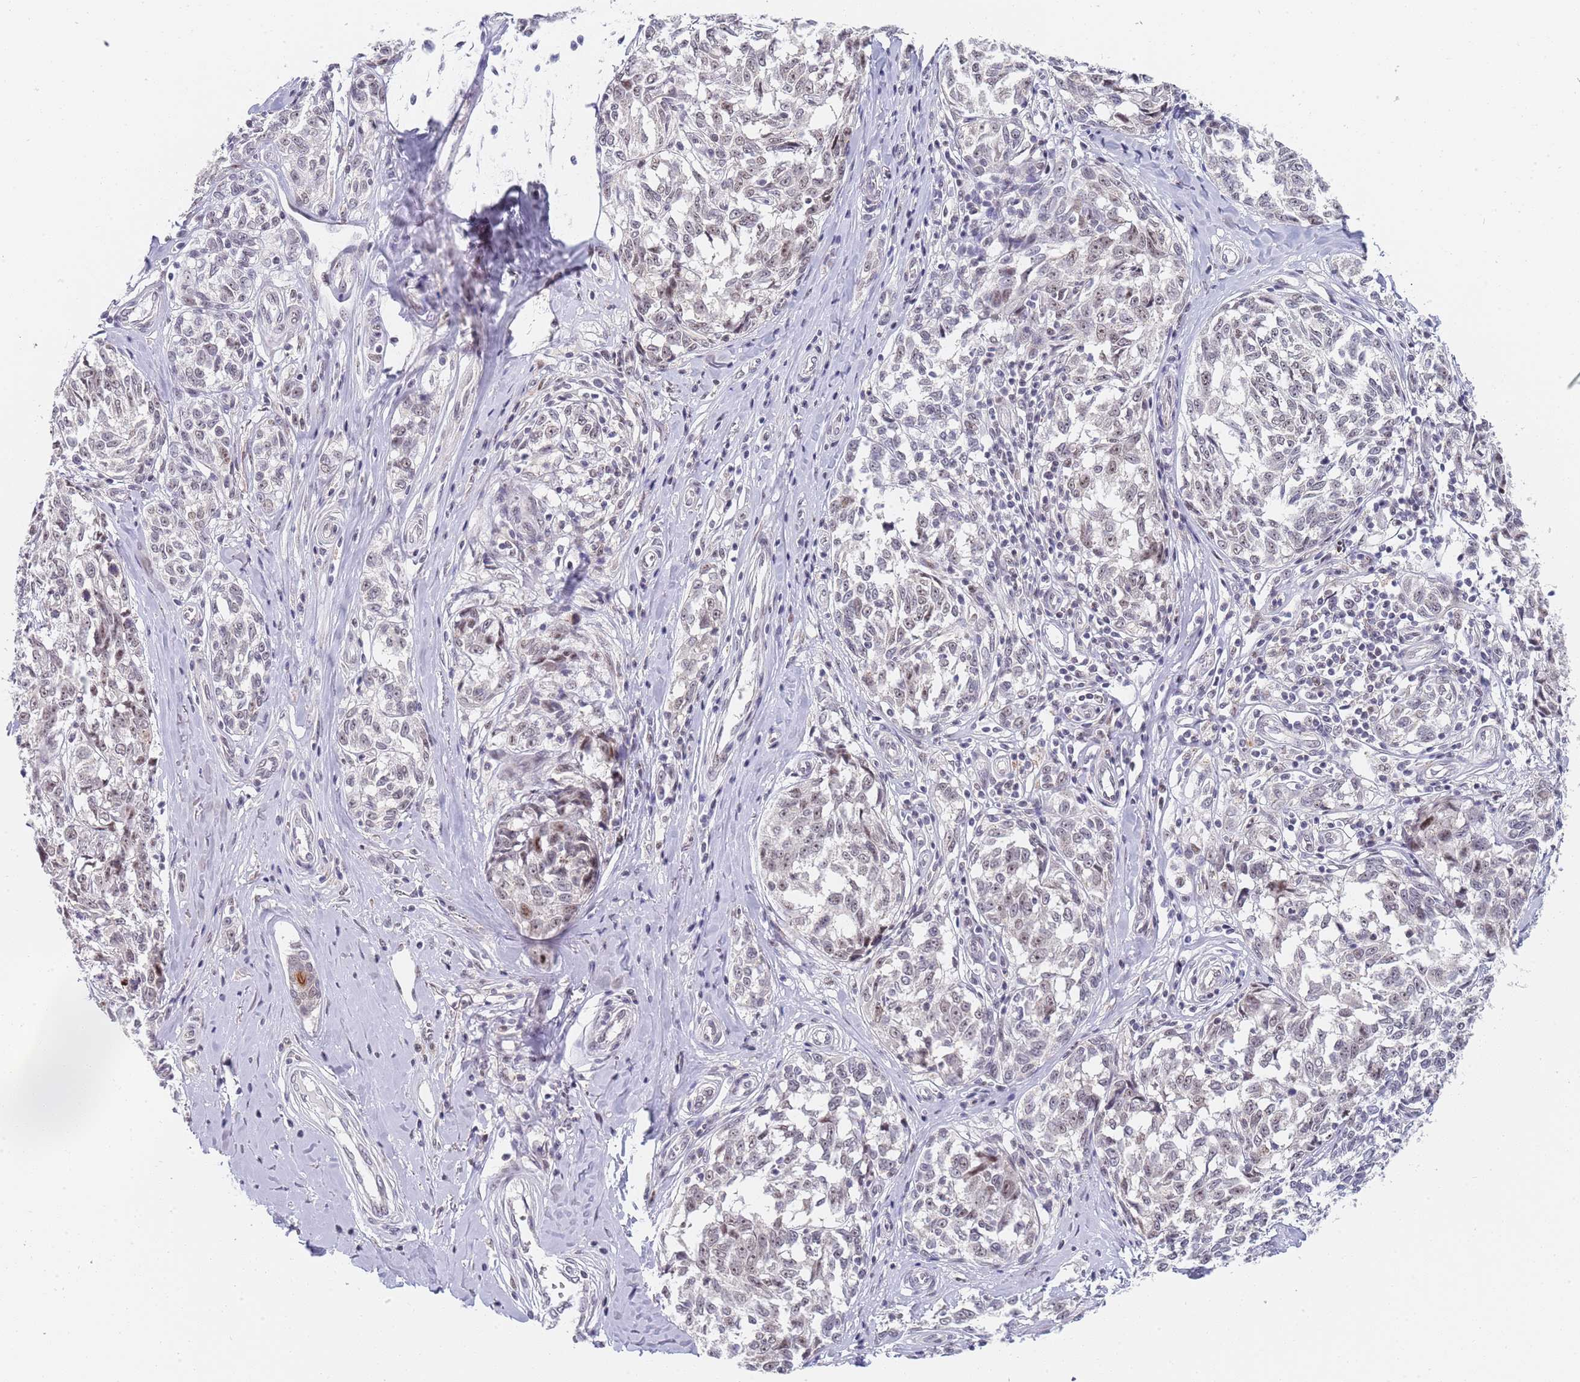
{"staining": {"intensity": "weak", "quantity": "<25%", "location": "nuclear"}, "tissue": "melanoma", "cell_type": "Tumor cells", "image_type": "cancer", "snomed": [{"axis": "morphology", "description": "Normal tissue, NOS"}, {"axis": "morphology", "description": "Malignant melanoma, NOS"}, {"axis": "topography", "description": "Skin"}], "caption": "Tumor cells are negative for protein expression in human melanoma.", "gene": "PLCL2", "patient": {"sex": "female", "age": 64}}